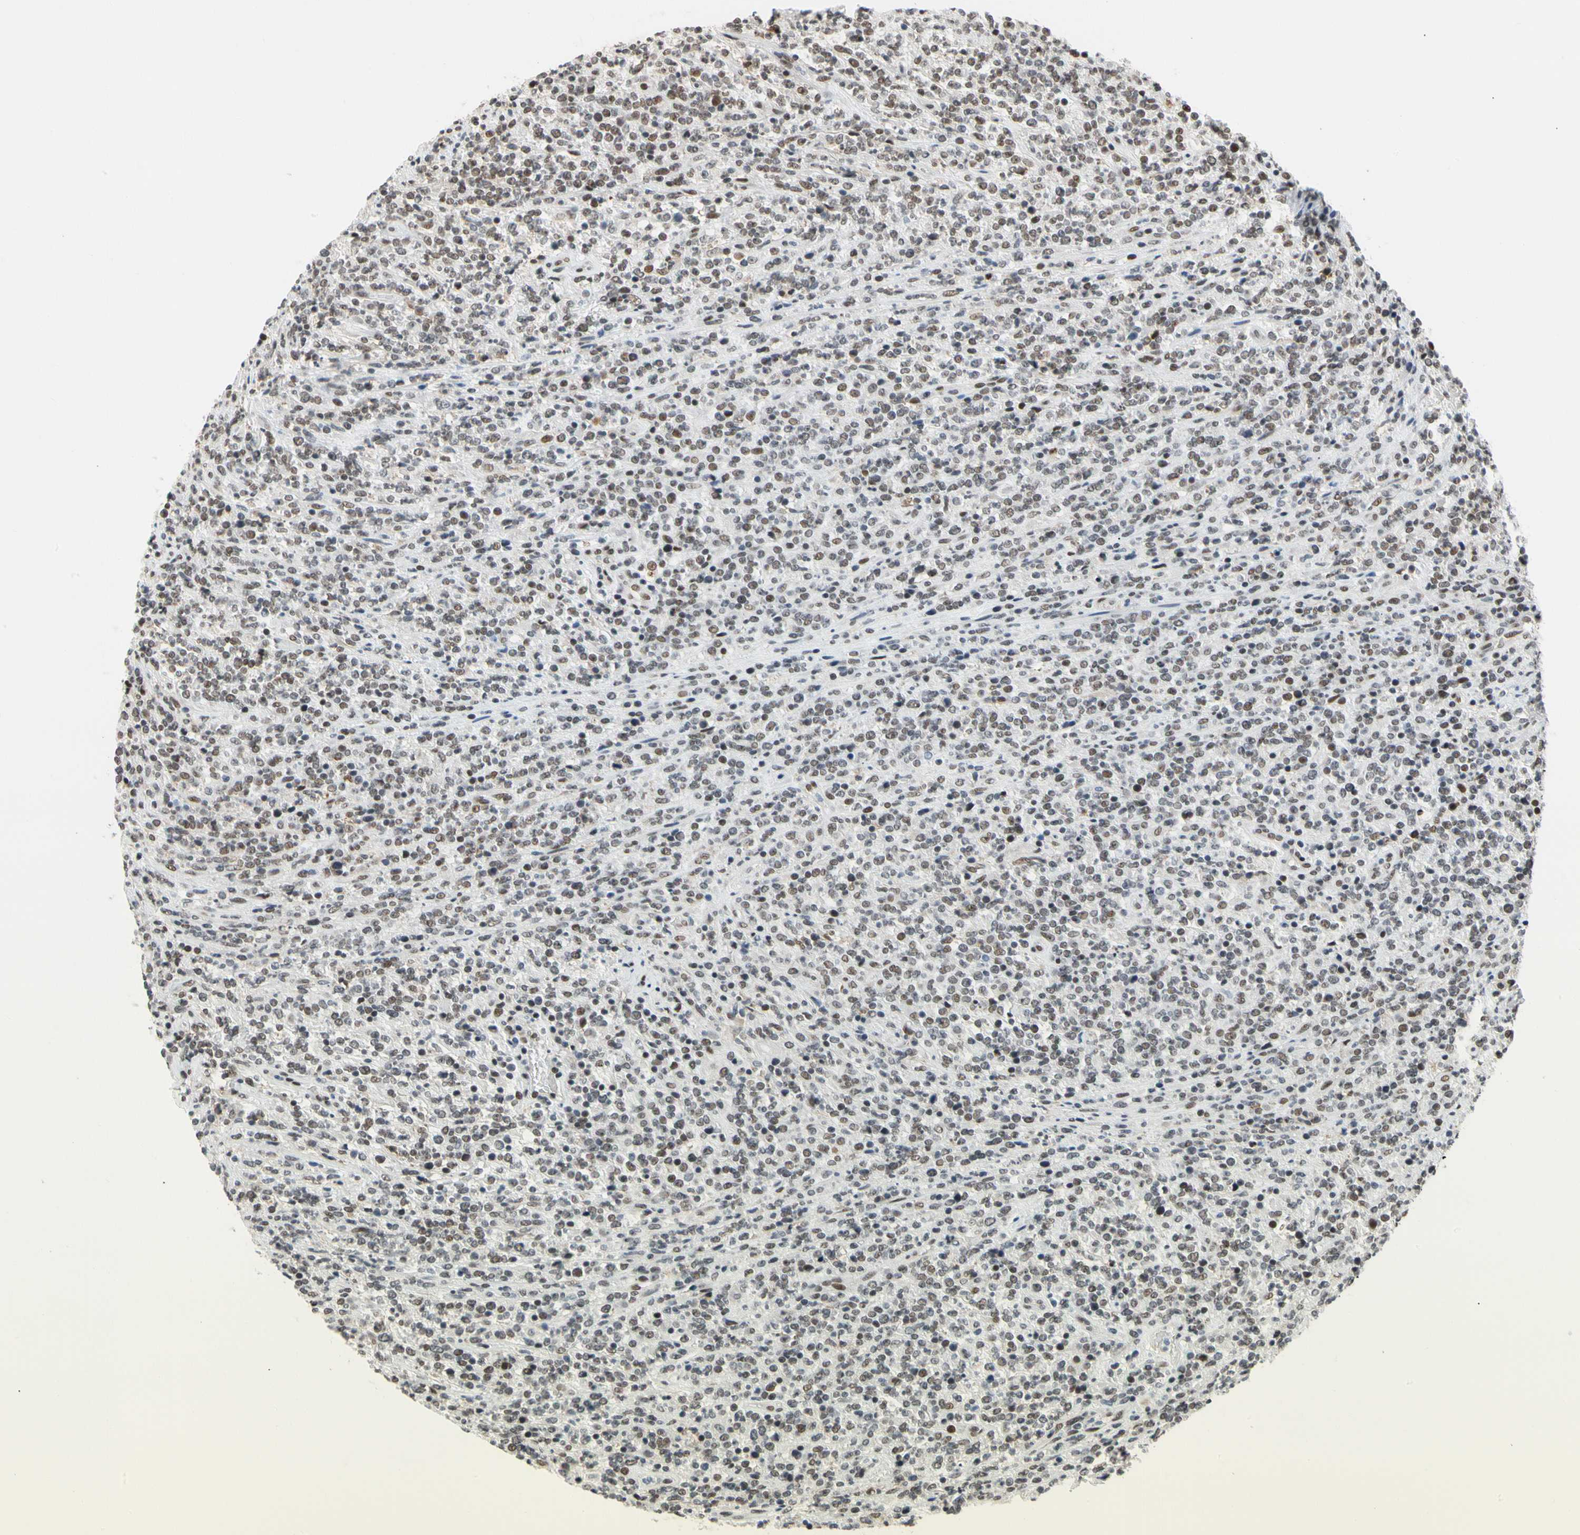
{"staining": {"intensity": "weak", "quantity": ">75%", "location": "nuclear"}, "tissue": "lymphoma", "cell_type": "Tumor cells", "image_type": "cancer", "snomed": [{"axis": "morphology", "description": "Malignant lymphoma, non-Hodgkin's type, High grade"}, {"axis": "topography", "description": "Soft tissue"}], "caption": "This is an image of immunohistochemistry (IHC) staining of lymphoma, which shows weak expression in the nuclear of tumor cells.", "gene": "ZSCAN16", "patient": {"sex": "male", "age": 18}}